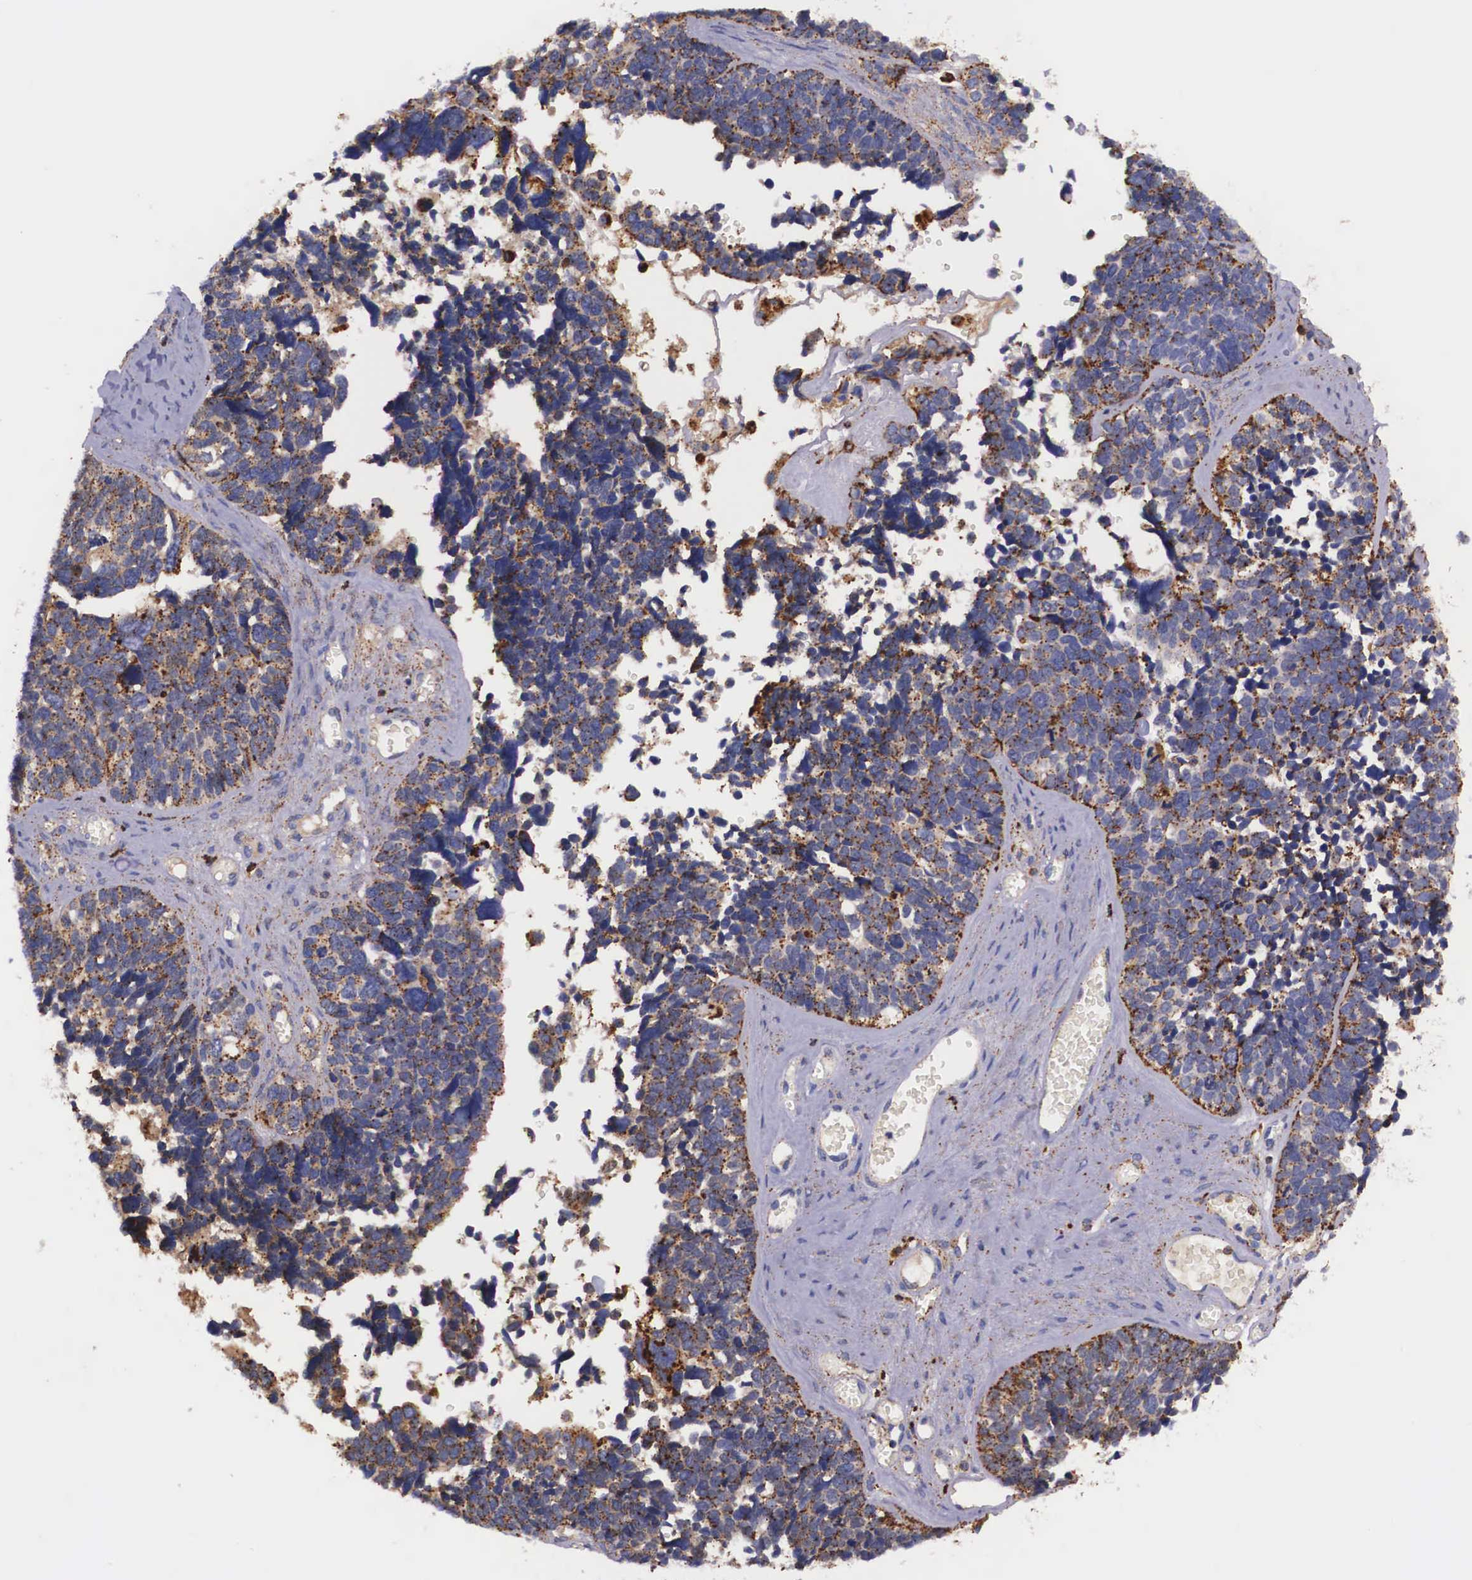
{"staining": {"intensity": "moderate", "quantity": "25%-75%", "location": "cytoplasmic/membranous"}, "tissue": "ovarian cancer", "cell_type": "Tumor cells", "image_type": "cancer", "snomed": [{"axis": "morphology", "description": "Cystadenocarcinoma, serous, NOS"}, {"axis": "topography", "description": "Ovary"}], "caption": "Protein staining demonstrates moderate cytoplasmic/membranous positivity in about 25%-75% of tumor cells in ovarian cancer.", "gene": "NAGA", "patient": {"sex": "female", "age": 77}}